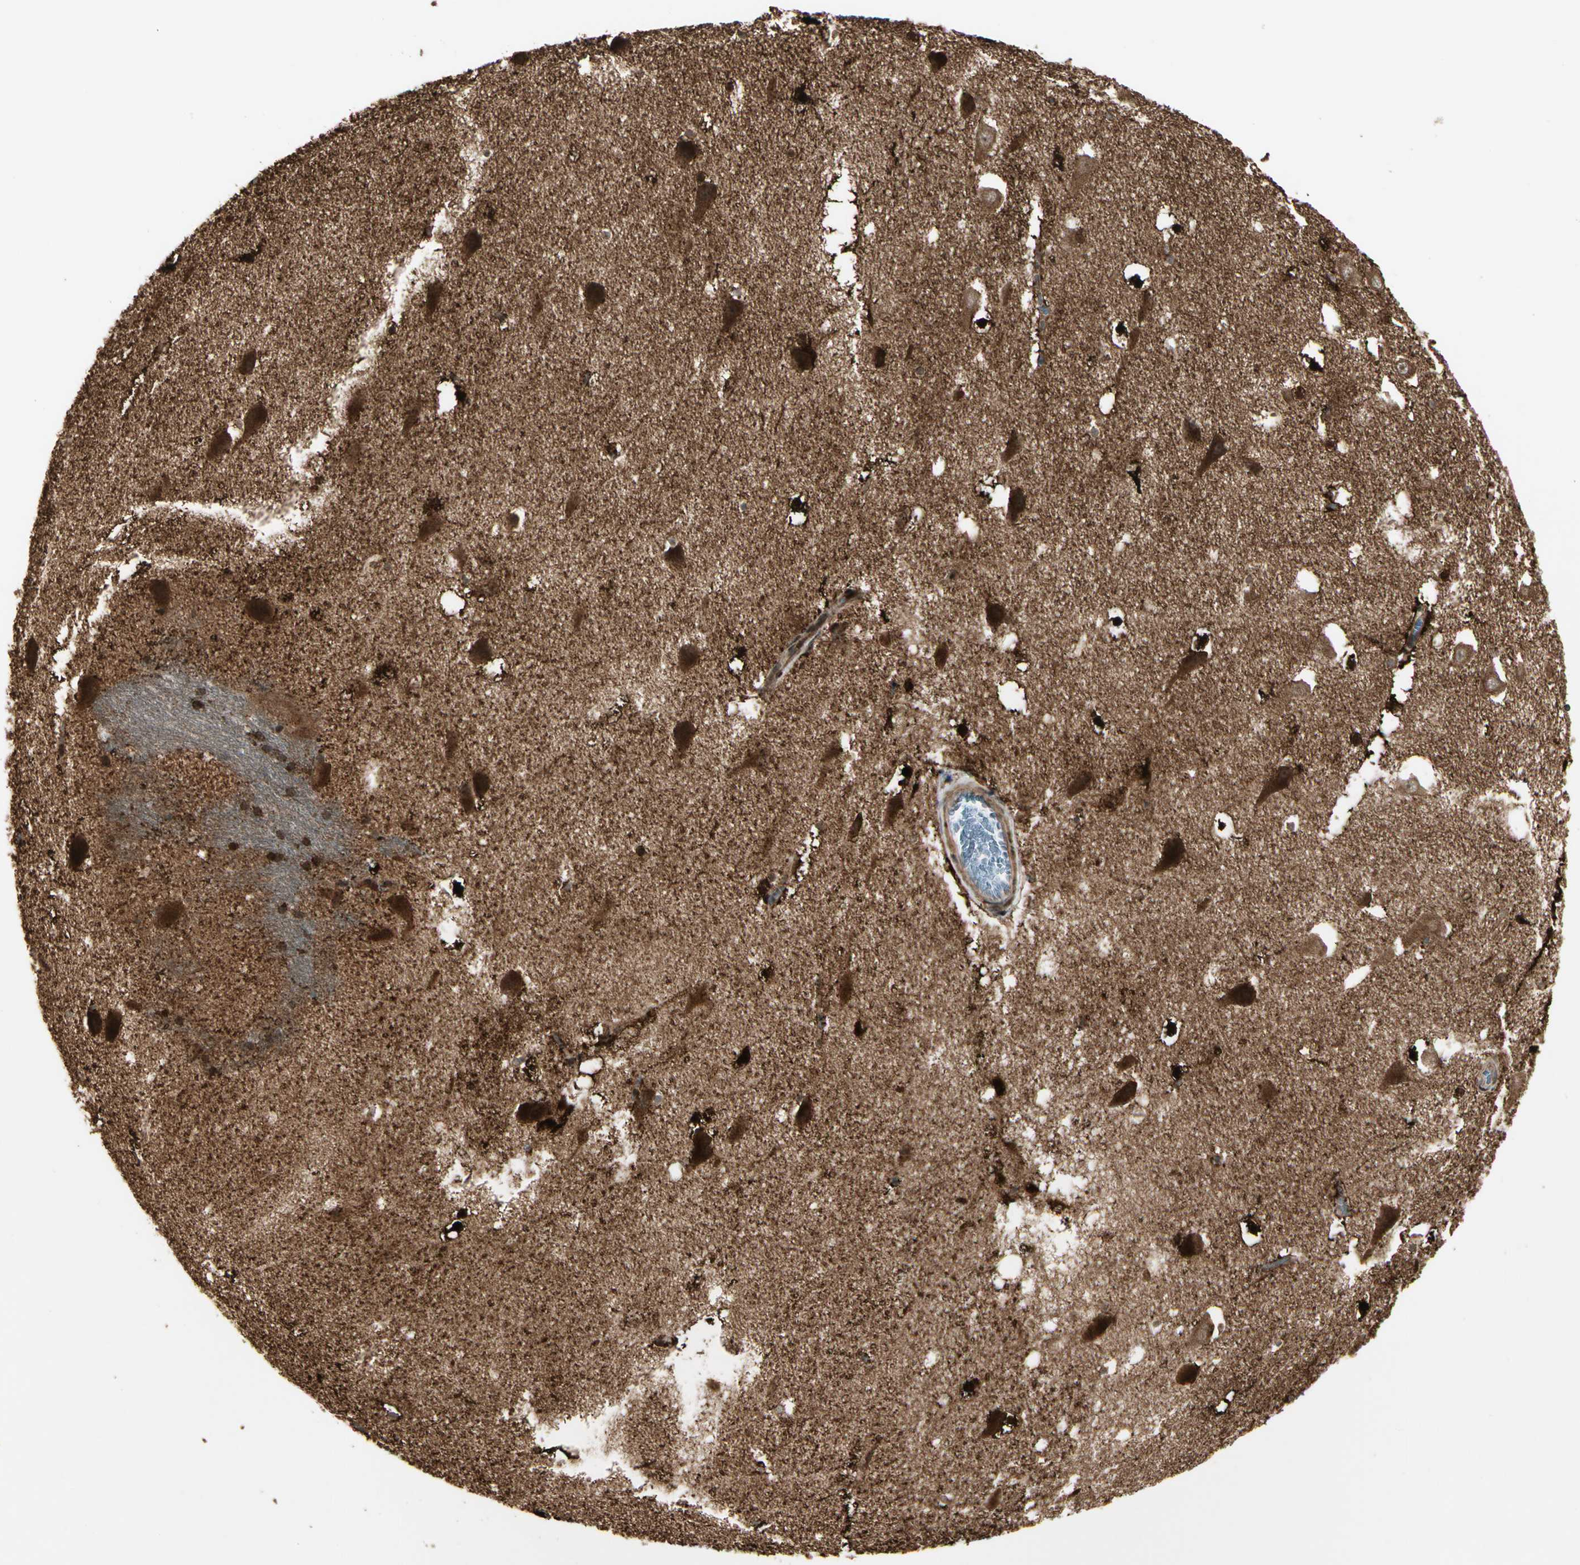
{"staining": {"intensity": "strong", "quantity": ">75%", "location": "cytoplasmic/membranous"}, "tissue": "hippocampus", "cell_type": "Glial cells", "image_type": "normal", "snomed": [{"axis": "morphology", "description": "Normal tissue, NOS"}, {"axis": "topography", "description": "Hippocampus"}], "caption": "Immunohistochemical staining of benign hippocampus reveals >75% levels of strong cytoplasmic/membranous protein expression in approximately >75% of glial cells.", "gene": "GLUL", "patient": {"sex": "male", "age": 45}}